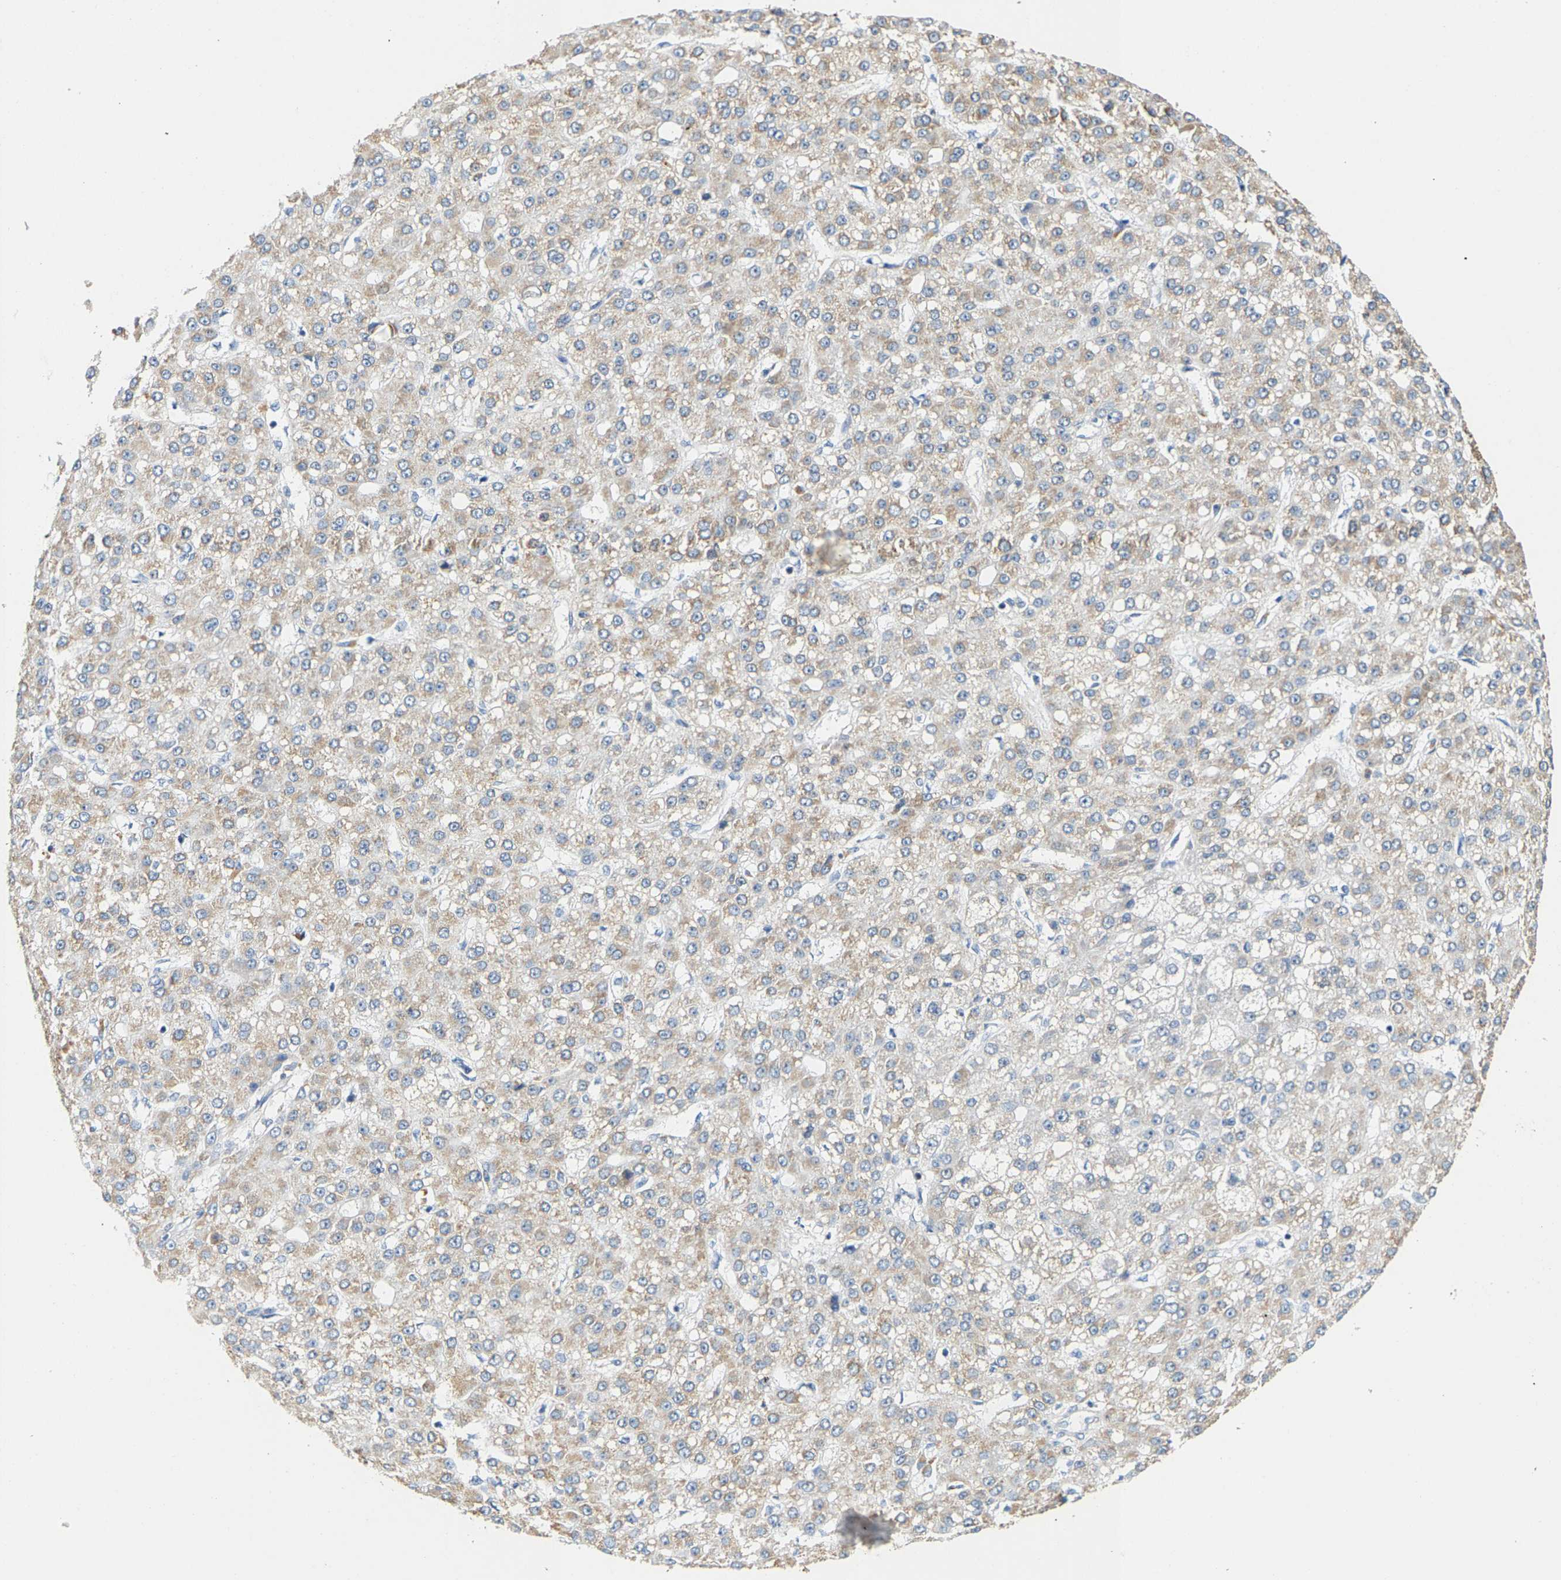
{"staining": {"intensity": "weak", "quantity": "25%-75%", "location": "cytoplasmic/membranous"}, "tissue": "liver cancer", "cell_type": "Tumor cells", "image_type": "cancer", "snomed": [{"axis": "morphology", "description": "Carcinoma, Hepatocellular, NOS"}, {"axis": "topography", "description": "Liver"}], "caption": "Tumor cells exhibit low levels of weak cytoplasmic/membranous staining in approximately 25%-75% of cells in human liver hepatocellular carcinoma.", "gene": "SHMT2", "patient": {"sex": "male", "age": 67}}